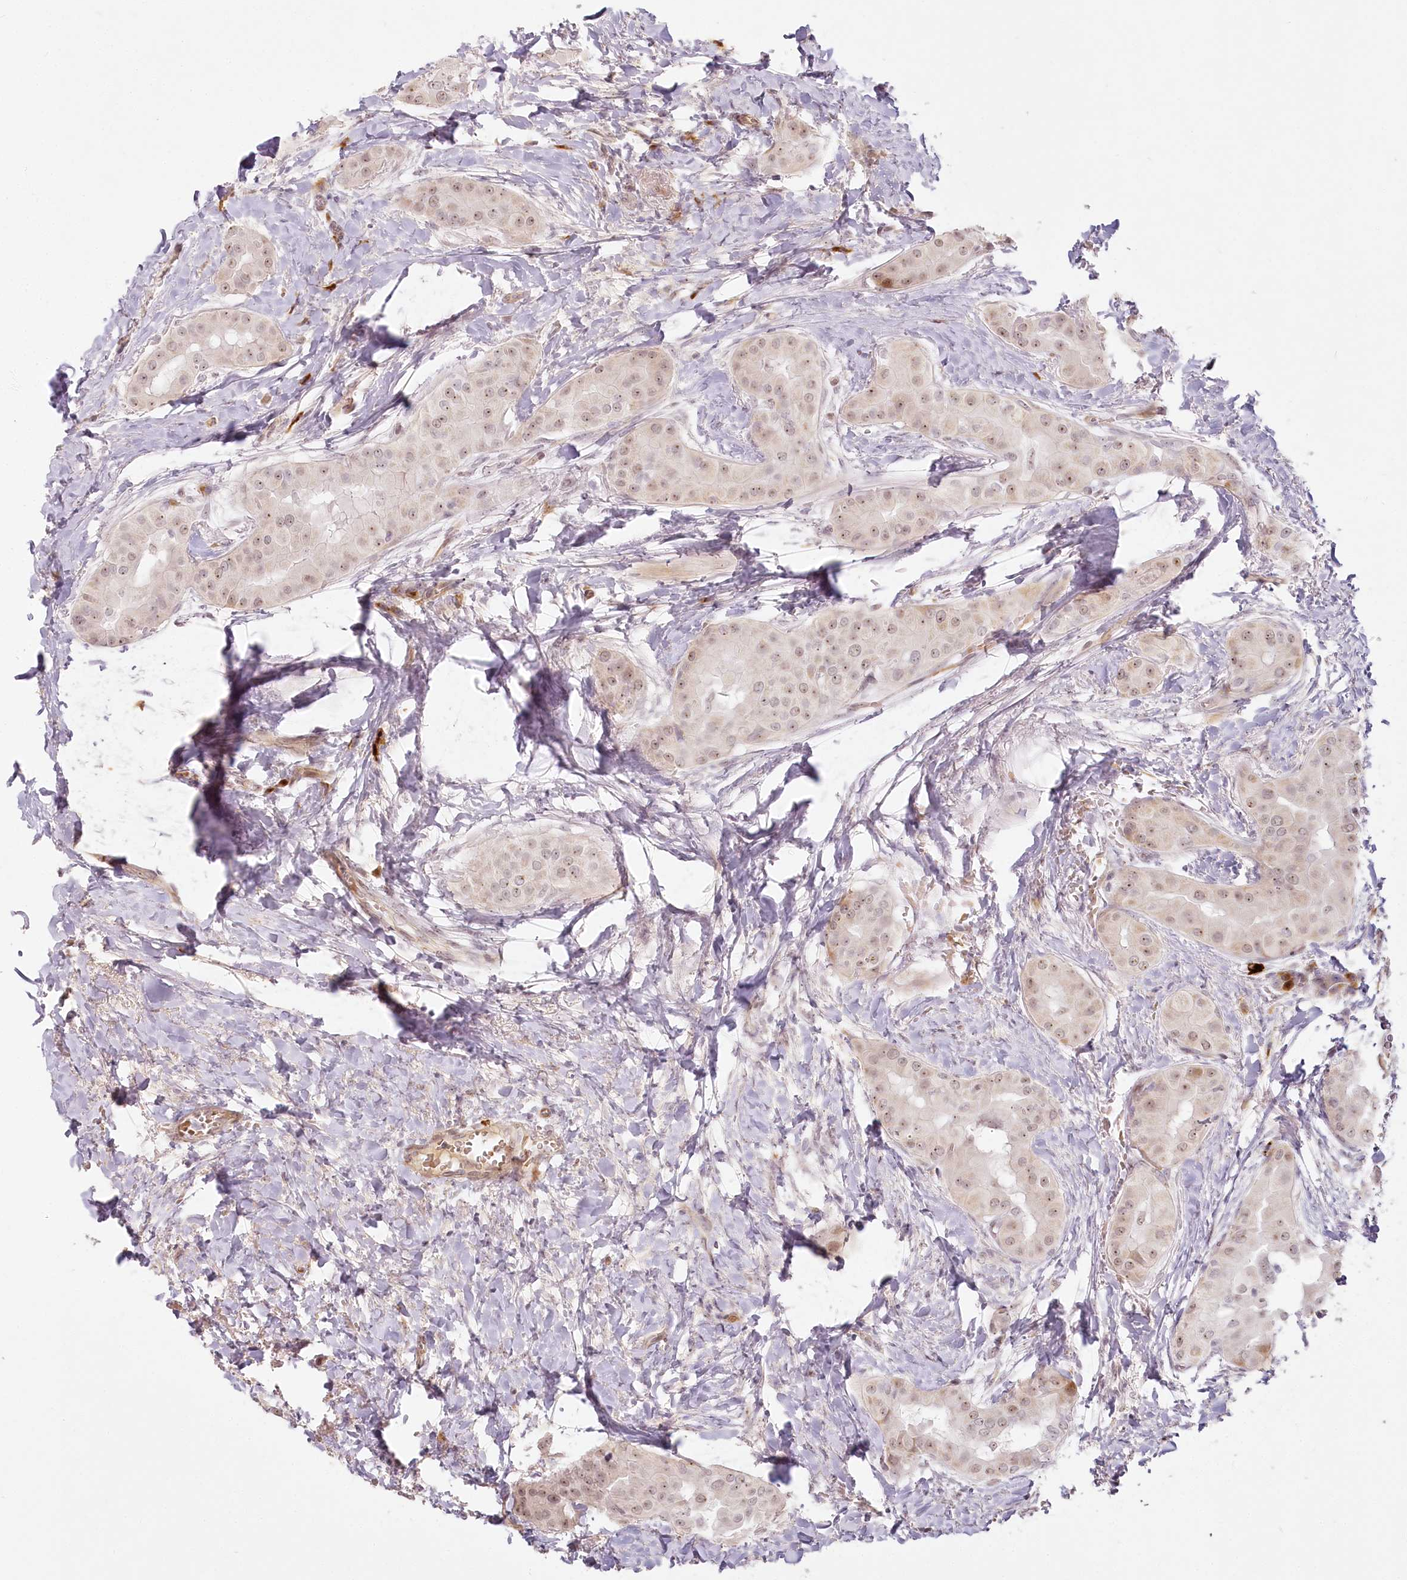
{"staining": {"intensity": "moderate", "quantity": ">75%", "location": "cytoplasmic/membranous,nuclear"}, "tissue": "thyroid cancer", "cell_type": "Tumor cells", "image_type": "cancer", "snomed": [{"axis": "morphology", "description": "Papillary adenocarcinoma, NOS"}, {"axis": "topography", "description": "Thyroid gland"}], "caption": "Tumor cells show moderate cytoplasmic/membranous and nuclear positivity in approximately >75% of cells in thyroid cancer. (brown staining indicates protein expression, while blue staining denotes nuclei).", "gene": "EXOSC7", "patient": {"sex": "male", "age": 33}}